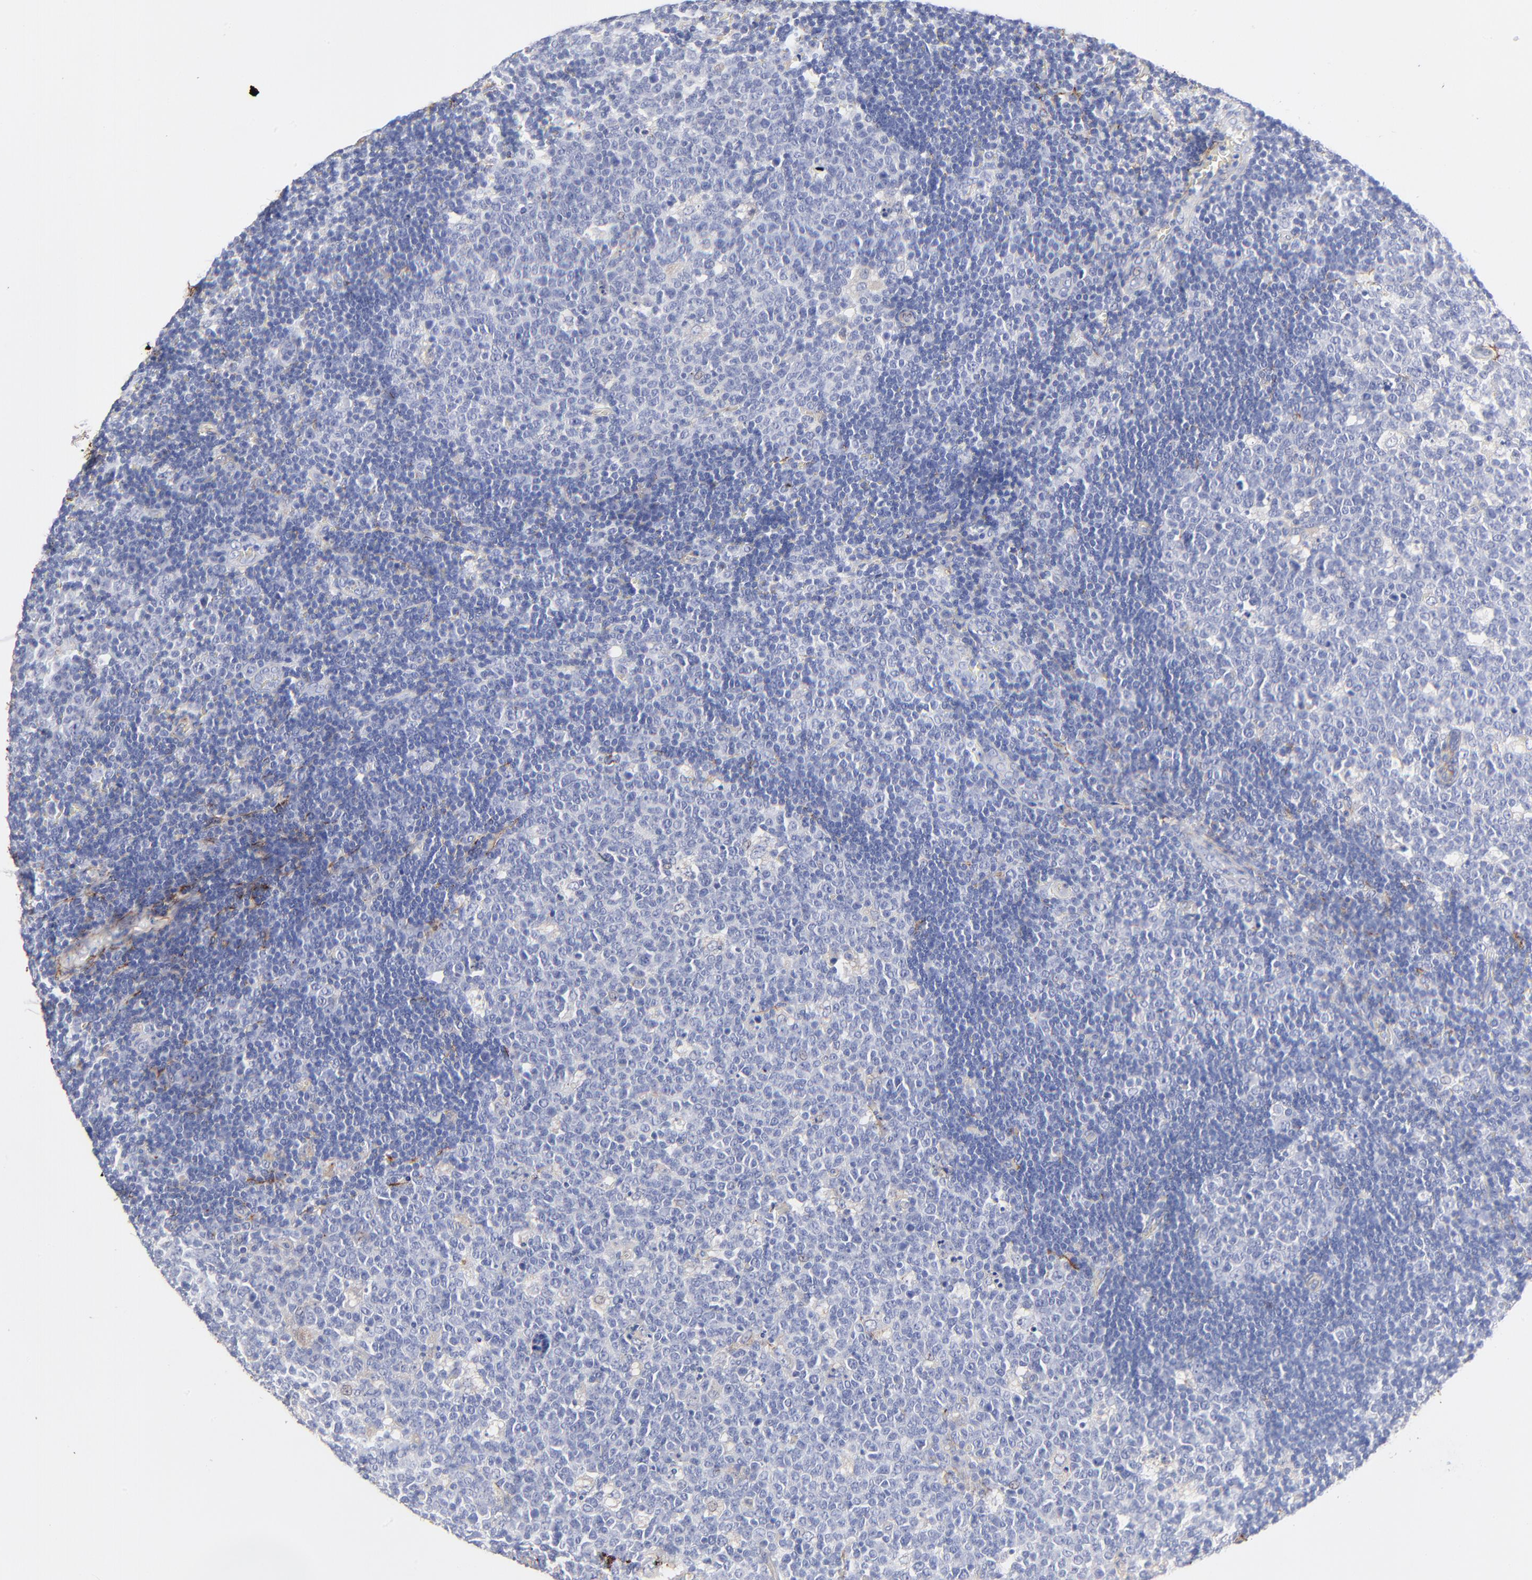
{"staining": {"intensity": "negative", "quantity": "none", "location": "none"}, "tissue": "lymph node", "cell_type": "Germinal center cells", "image_type": "normal", "snomed": [{"axis": "morphology", "description": "Normal tissue, NOS"}, {"axis": "topography", "description": "Lymph node"}, {"axis": "topography", "description": "Salivary gland"}], "caption": "The micrograph displays no significant staining in germinal center cells of lymph node.", "gene": "FBLN2", "patient": {"sex": "male", "age": 8}}